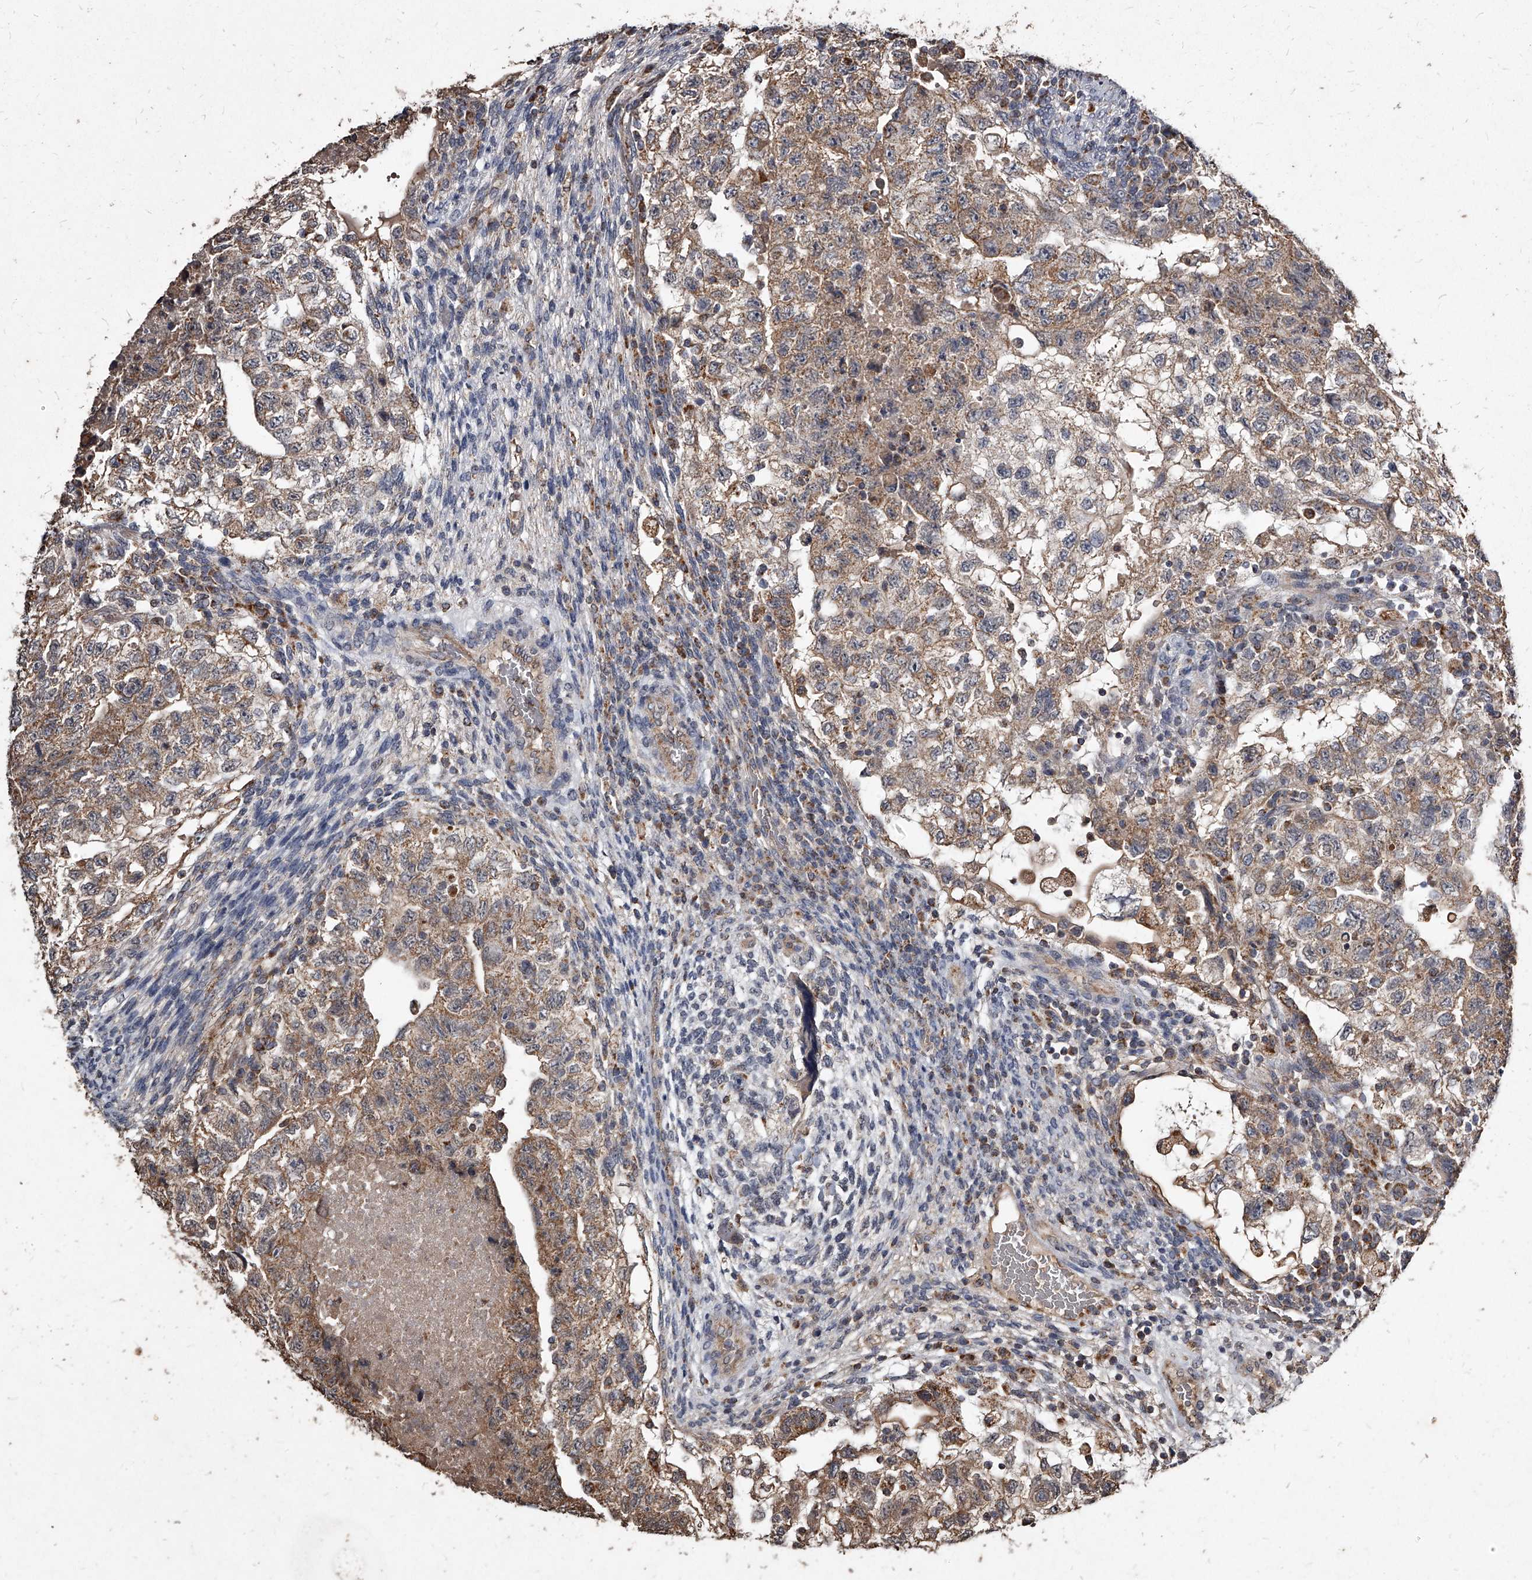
{"staining": {"intensity": "weak", "quantity": ">75%", "location": "cytoplasmic/membranous"}, "tissue": "testis cancer", "cell_type": "Tumor cells", "image_type": "cancer", "snomed": [{"axis": "morphology", "description": "Carcinoma, Embryonal, NOS"}, {"axis": "topography", "description": "Testis"}], "caption": "Testis cancer tissue exhibits weak cytoplasmic/membranous positivity in about >75% of tumor cells", "gene": "GPR183", "patient": {"sex": "male", "age": 36}}